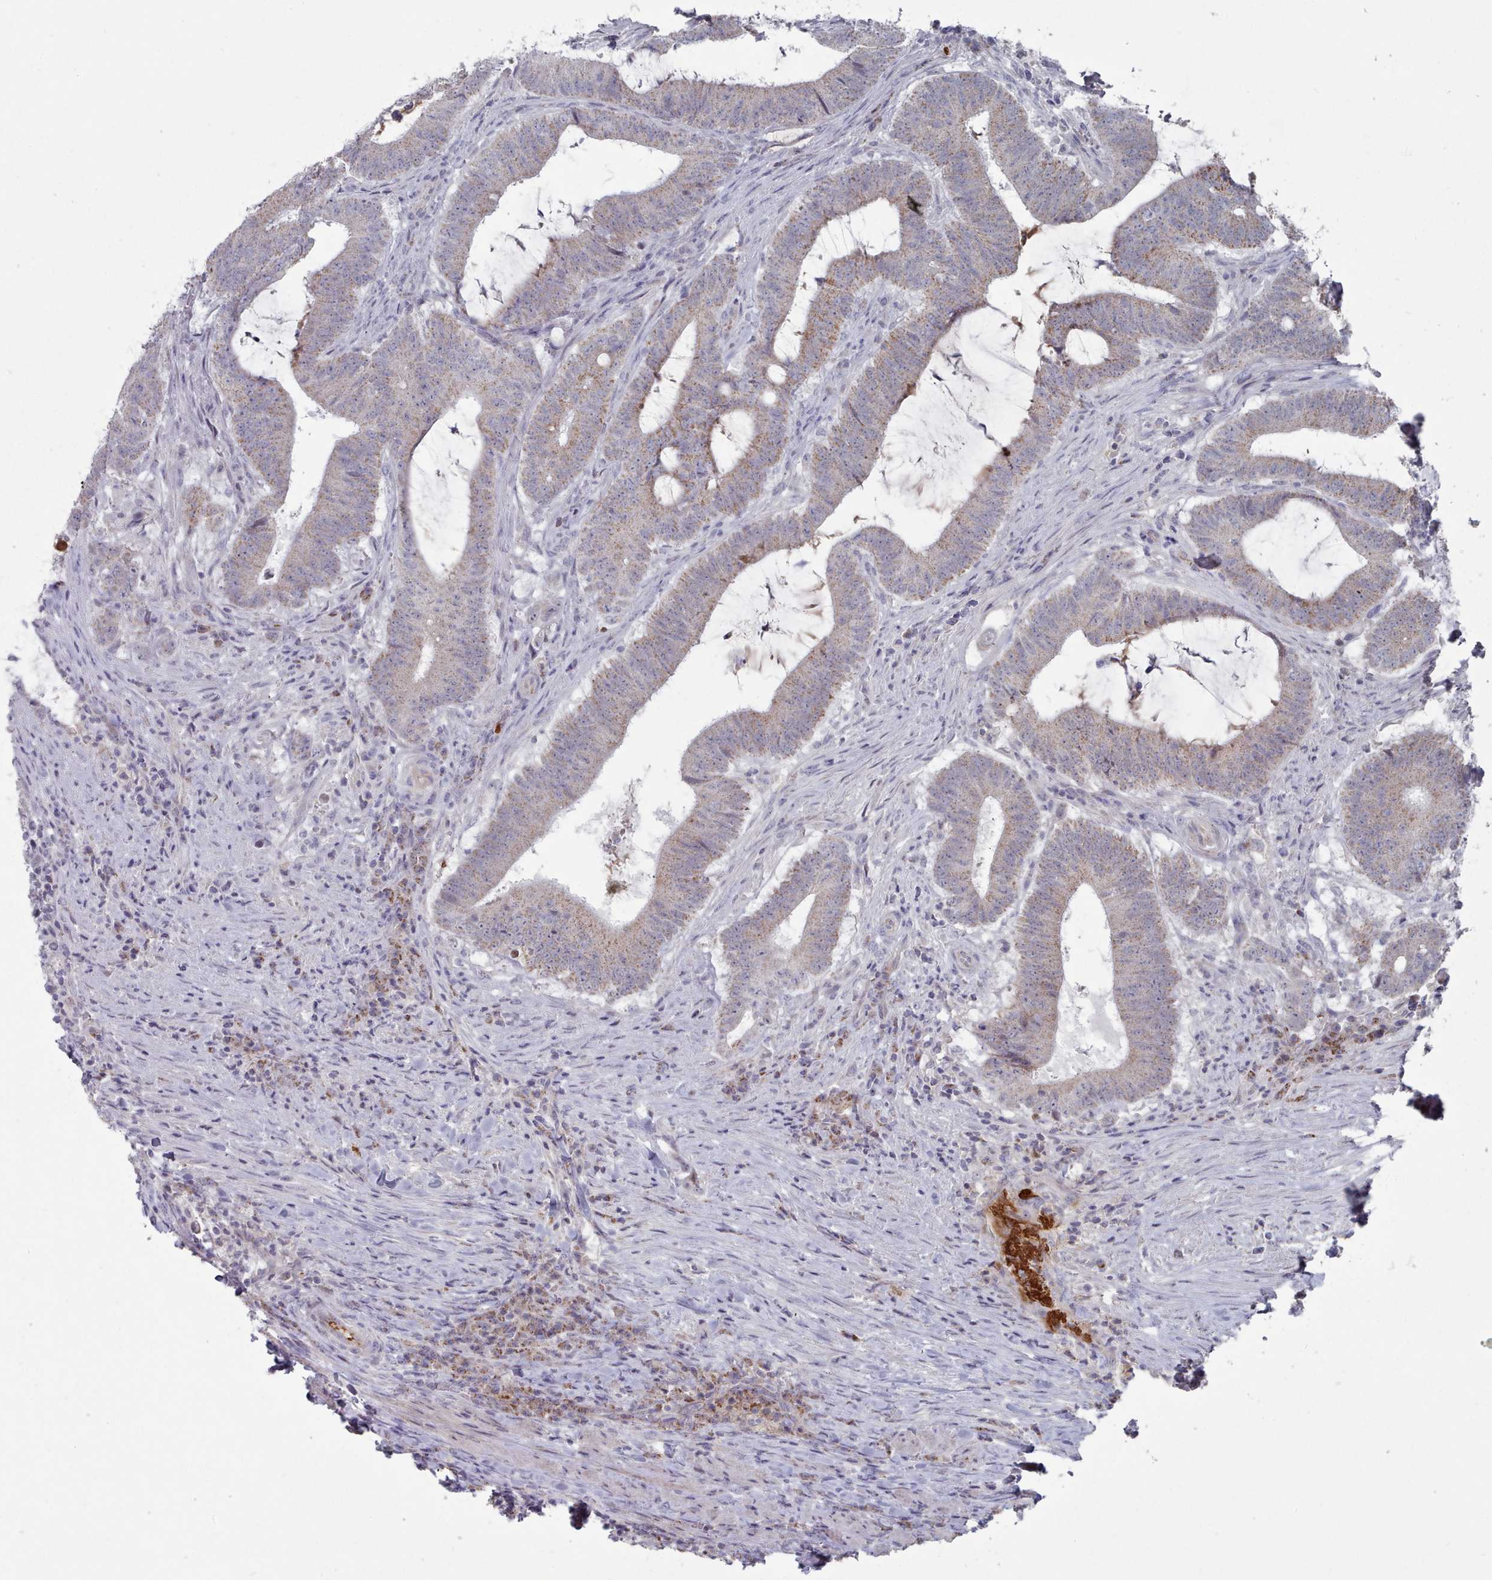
{"staining": {"intensity": "weak", "quantity": "25%-75%", "location": "cytoplasmic/membranous"}, "tissue": "colorectal cancer", "cell_type": "Tumor cells", "image_type": "cancer", "snomed": [{"axis": "morphology", "description": "Adenocarcinoma, NOS"}, {"axis": "topography", "description": "Colon"}], "caption": "Immunohistochemical staining of human adenocarcinoma (colorectal) exhibits low levels of weak cytoplasmic/membranous staining in about 25%-75% of tumor cells. (DAB (3,3'-diaminobenzidine) IHC, brown staining for protein, blue staining for nuclei).", "gene": "TRARG1", "patient": {"sex": "female", "age": 43}}